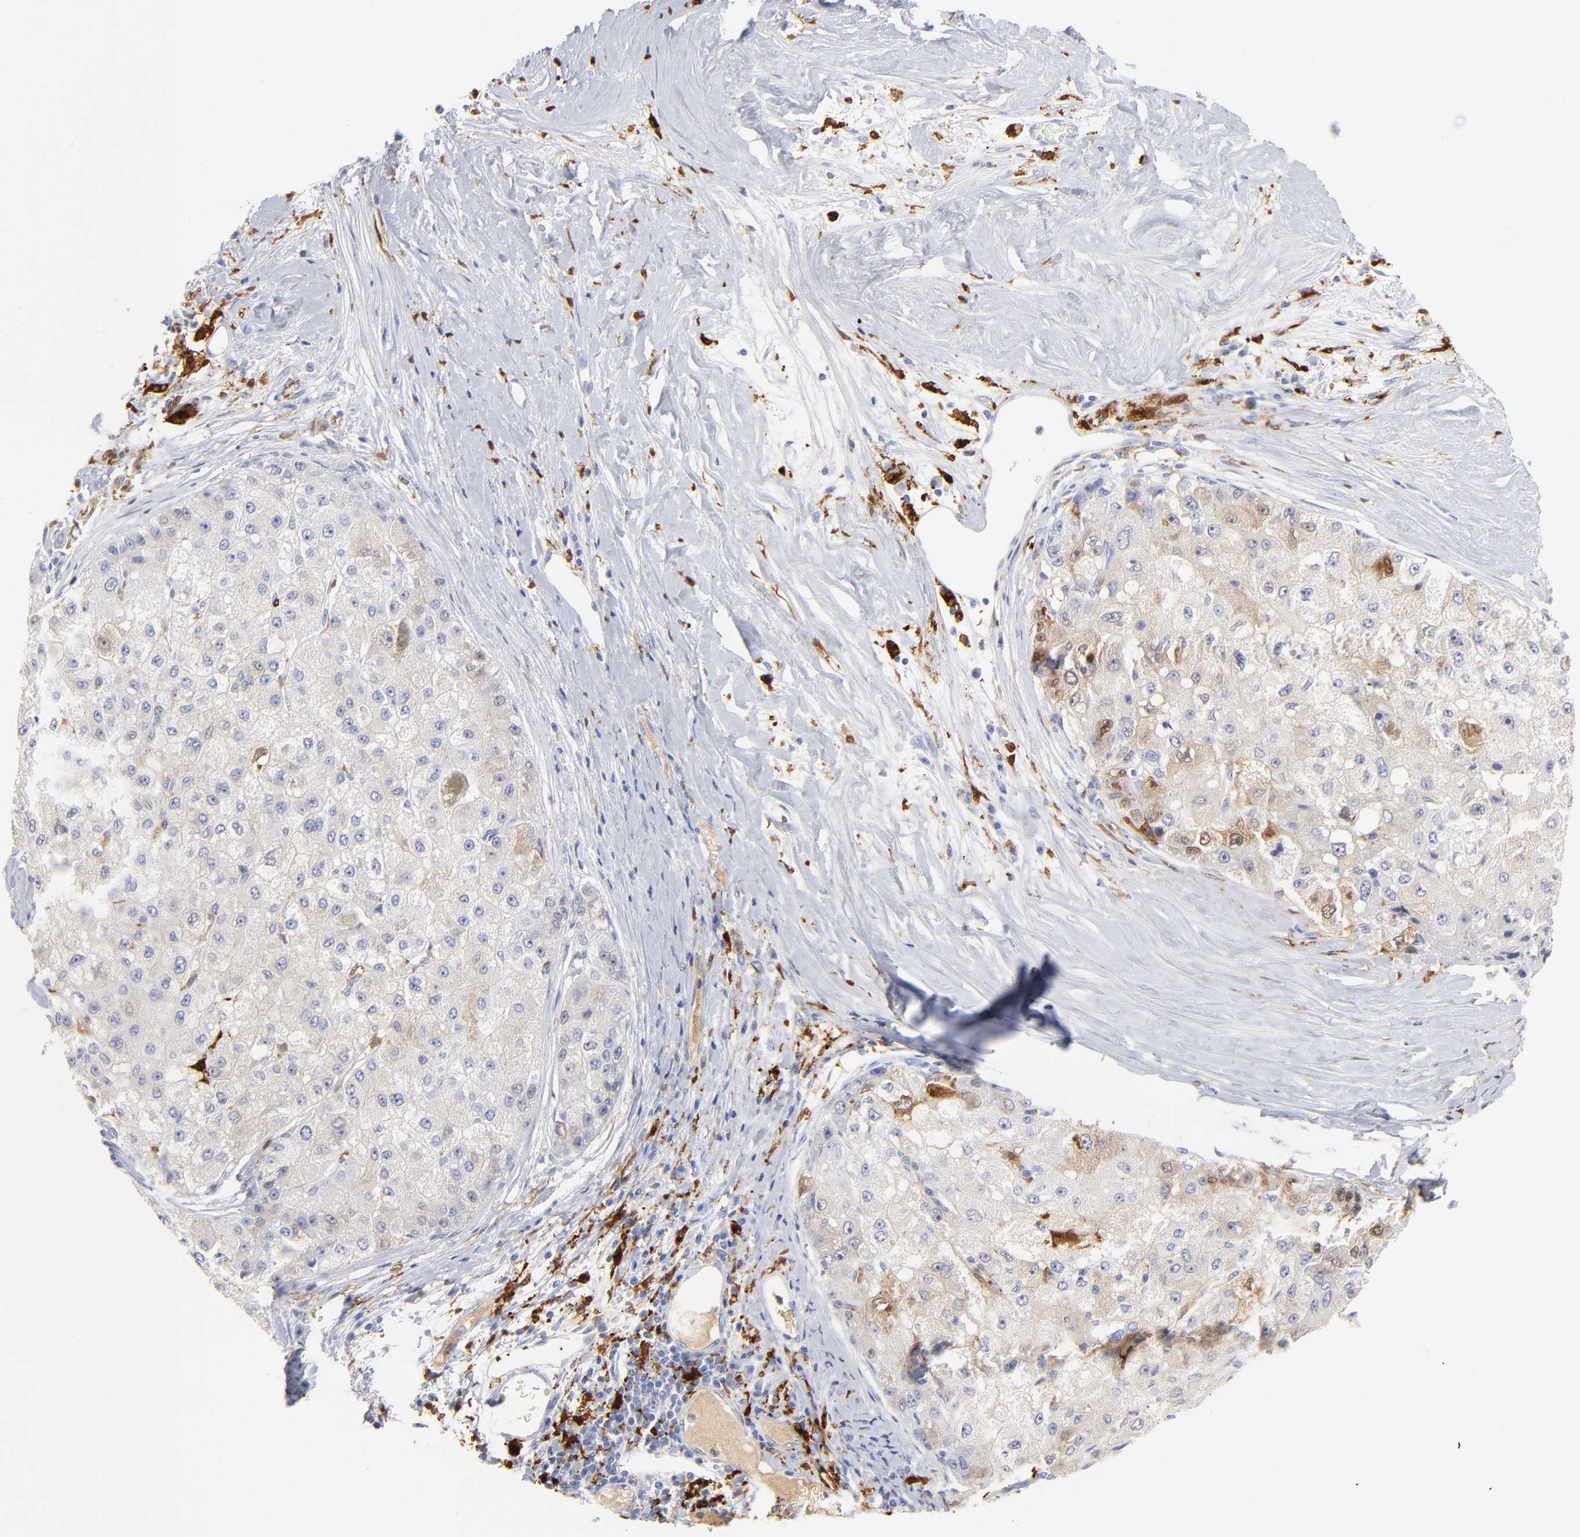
{"staining": {"intensity": "negative", "quantity": "none", "location": "none"}, "tissue": "liver cancer", "cell_type": "Tumor cells", "image_type": "cancer", "snomed": [{"axis": "morphology", "description": "Carcinoma, Hepatocellular, NOS"}, {"axis": "topography", "description": "Liver"}], "caption": "Tumor cells are negative for protein expression in human hepatocellular carcinoma (liver).", "gene": "IFIT2", "patient": {"sex": "male", "age": 80}}